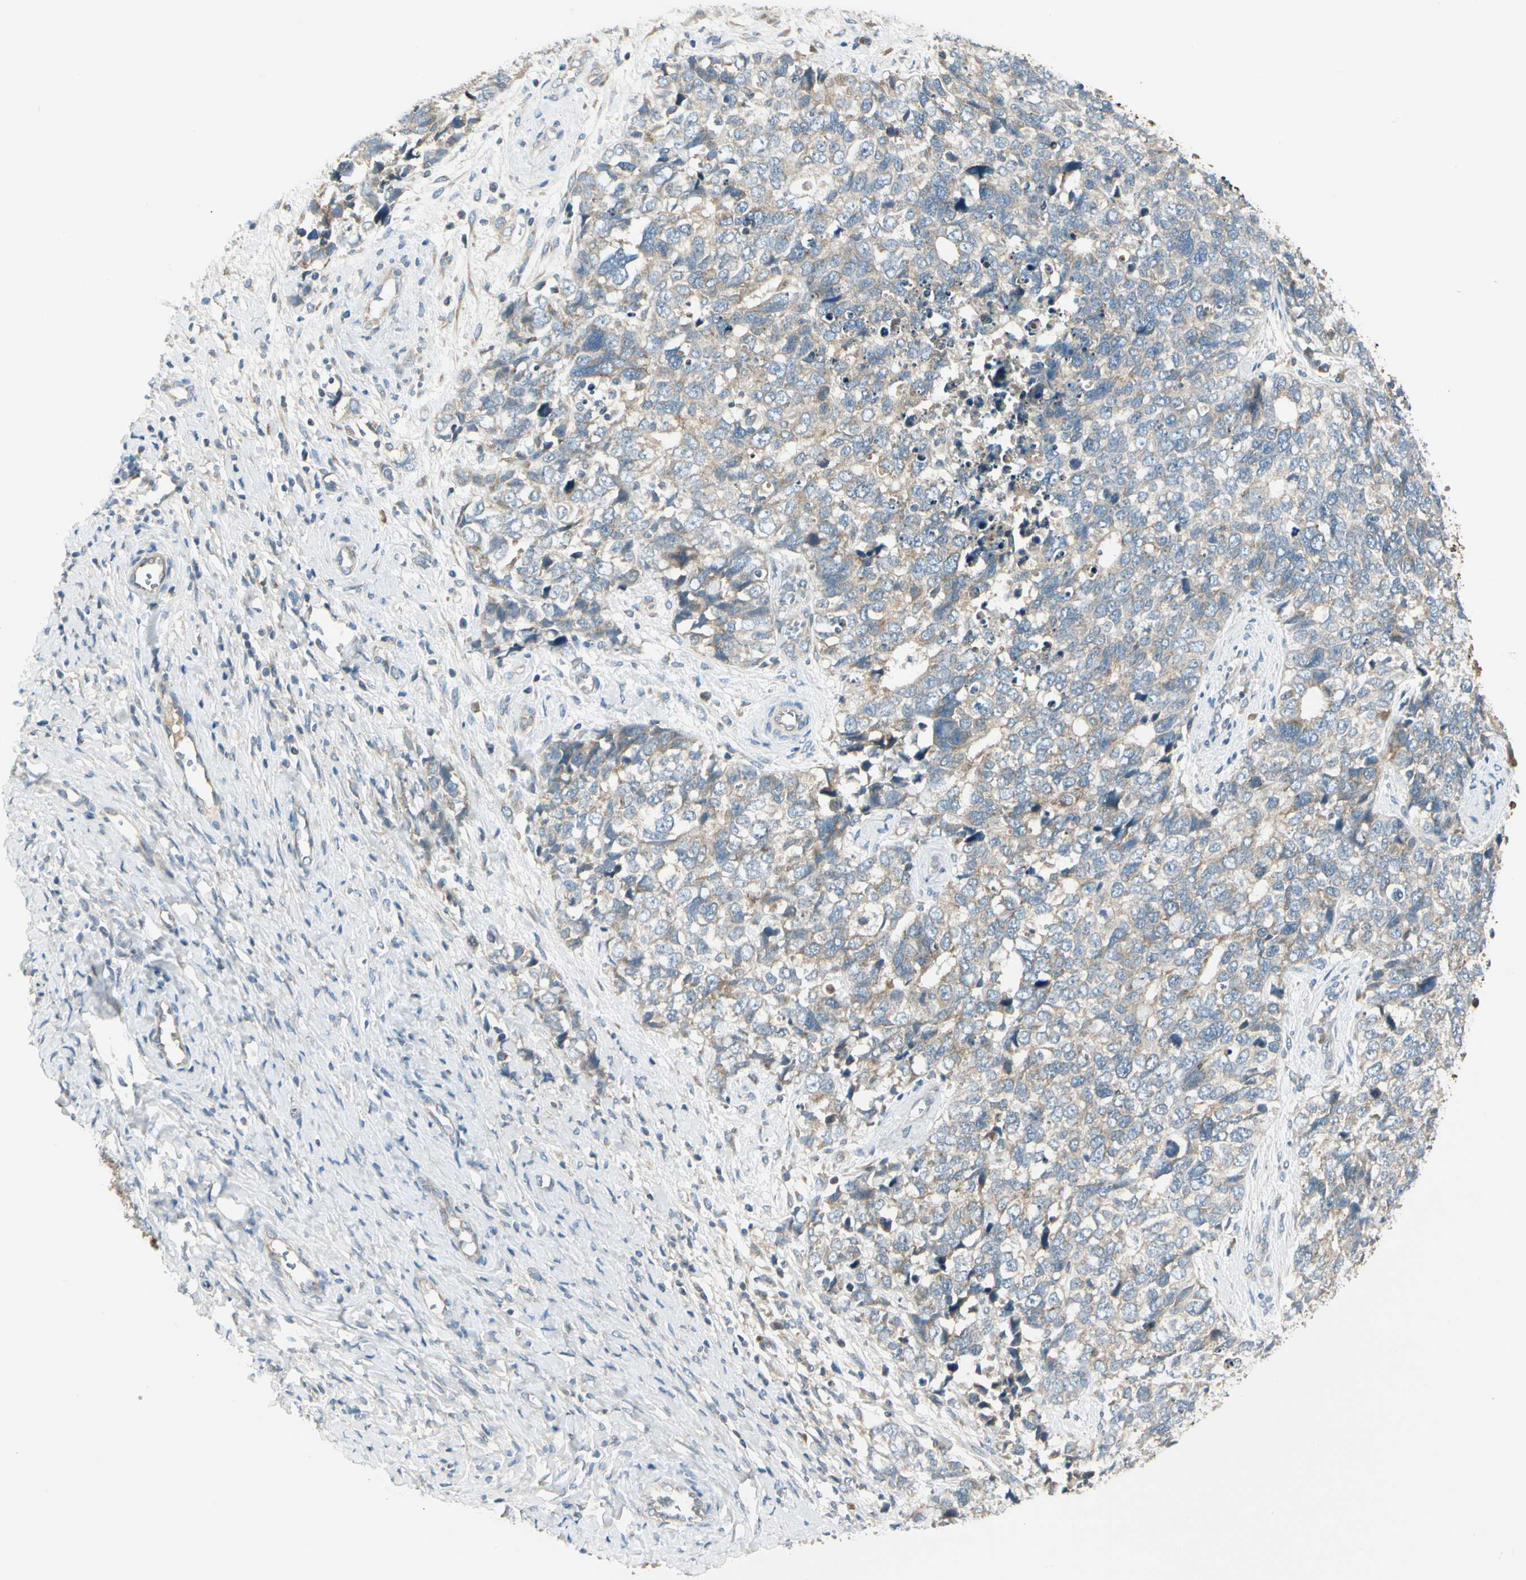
{"staining": {"intensity": "weak", "quantity": ">75%", "location": "cytoplasmic/membranous"}, "tissue": "cervical cancer", "cell_type": "Tumor cells", "image_type": "cancer", "snomed": [{"axis": "morphology", "description": "Squamous cell carcinoma, NOS"}, {"axis": "topography", "description": "Cervix"}], "caption": "Human cervical cancer stained for a protein (brown) shows weak cytoplasmic/membranous positive expression in about >75% of tumor cells.", "gene": "BNIP1", "patient": {"sex": "female", "age": 63}}